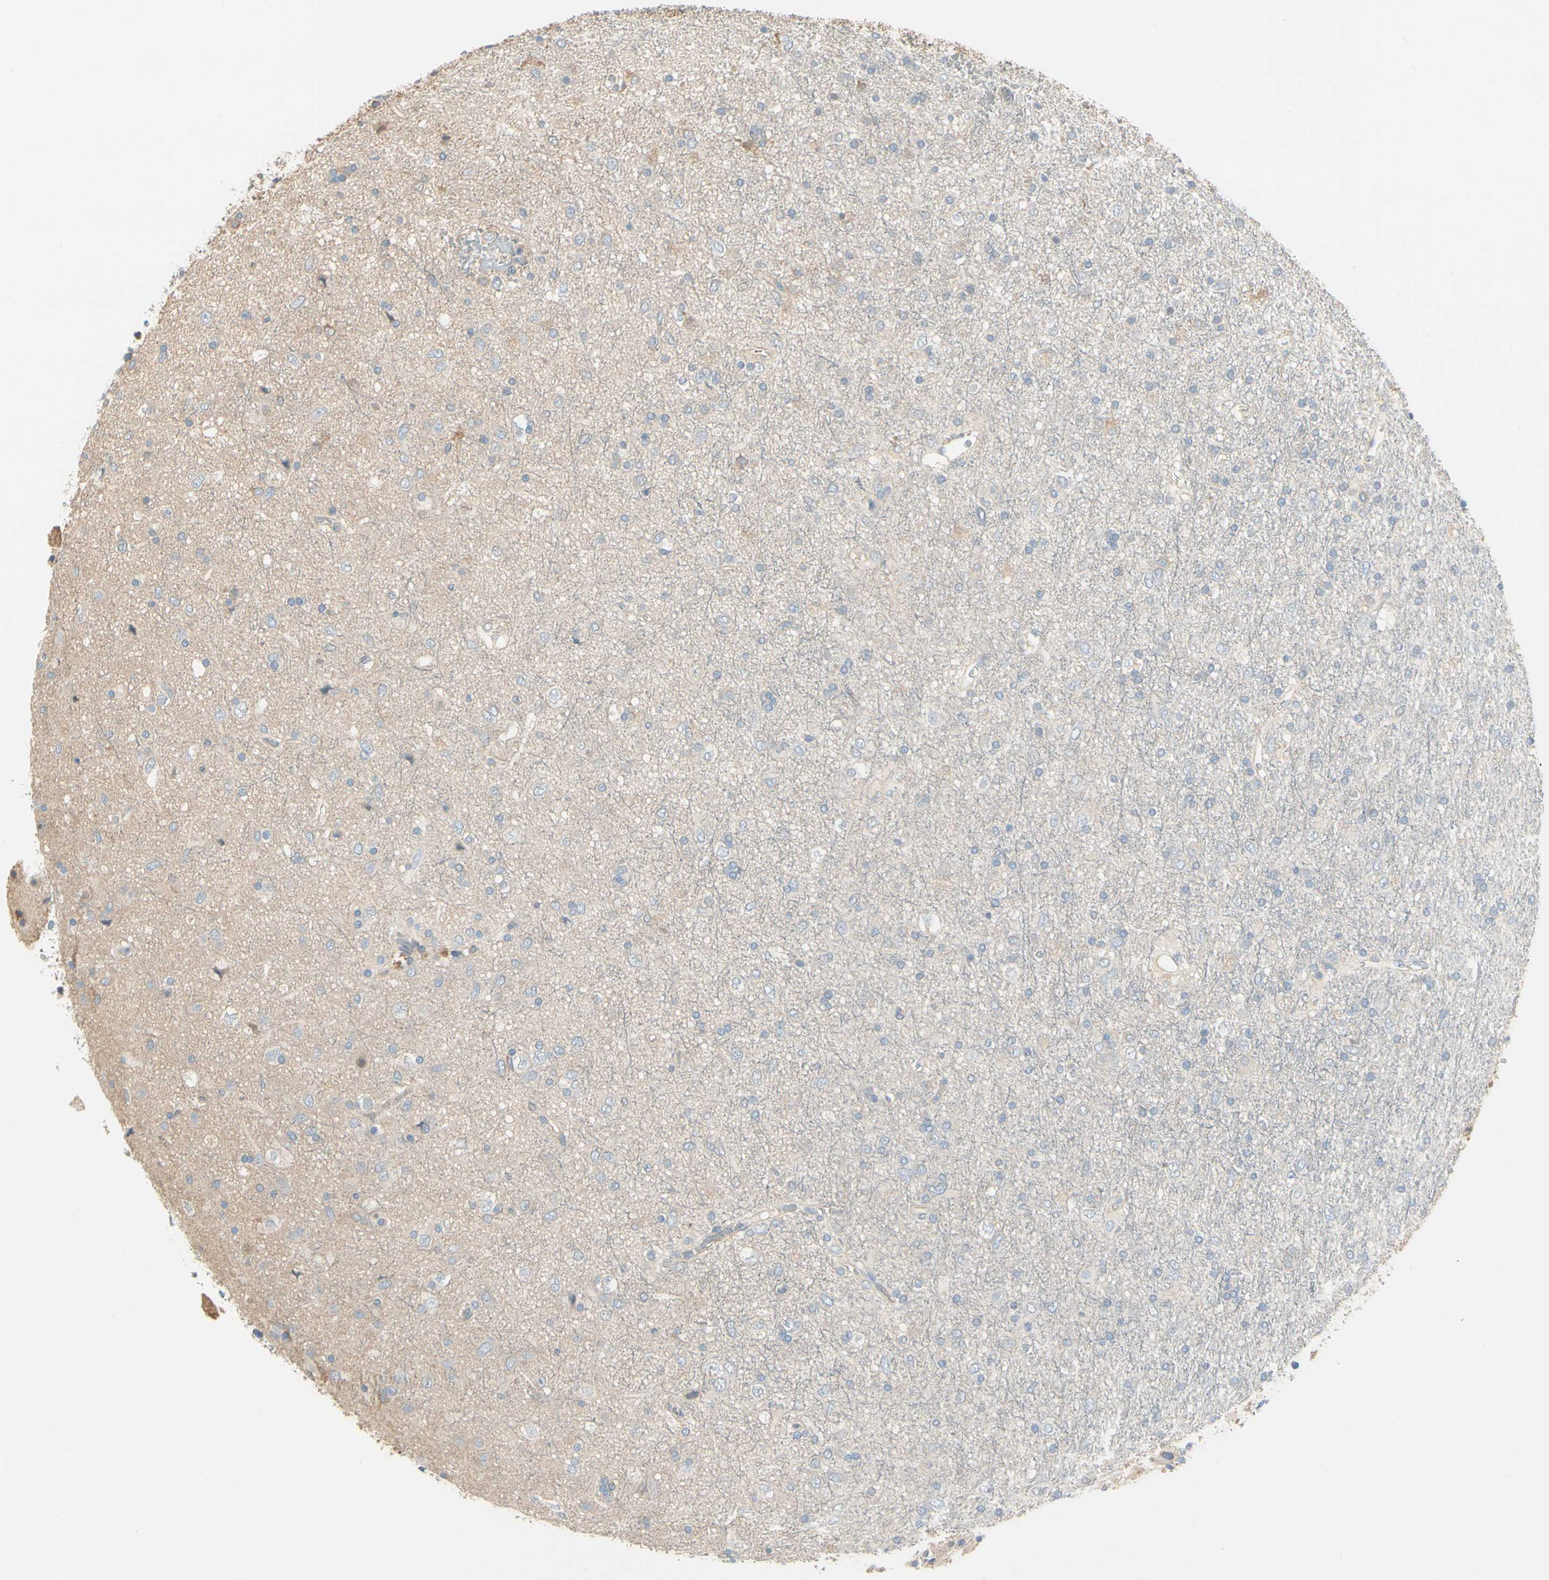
{"staining": {"intensity": "weak", "quantity": "<25%", "location": "cytoplasmic/membranous"}, "tissue": "glioma", "cell_type": "Tumor cells", "image_type": "cancer", "snomed": [{"axis": "morphology", "description": "Glioma, malignant, Low grade"}, {"axis": "topography", "description": "Brain"}], "caption": "The immunohistochemistry (IHC) micrograph has no significant expression in tumor cells of glioma tissue.", "gene": "DUSP12", "patient": {"sex": "male", "age": 77}}